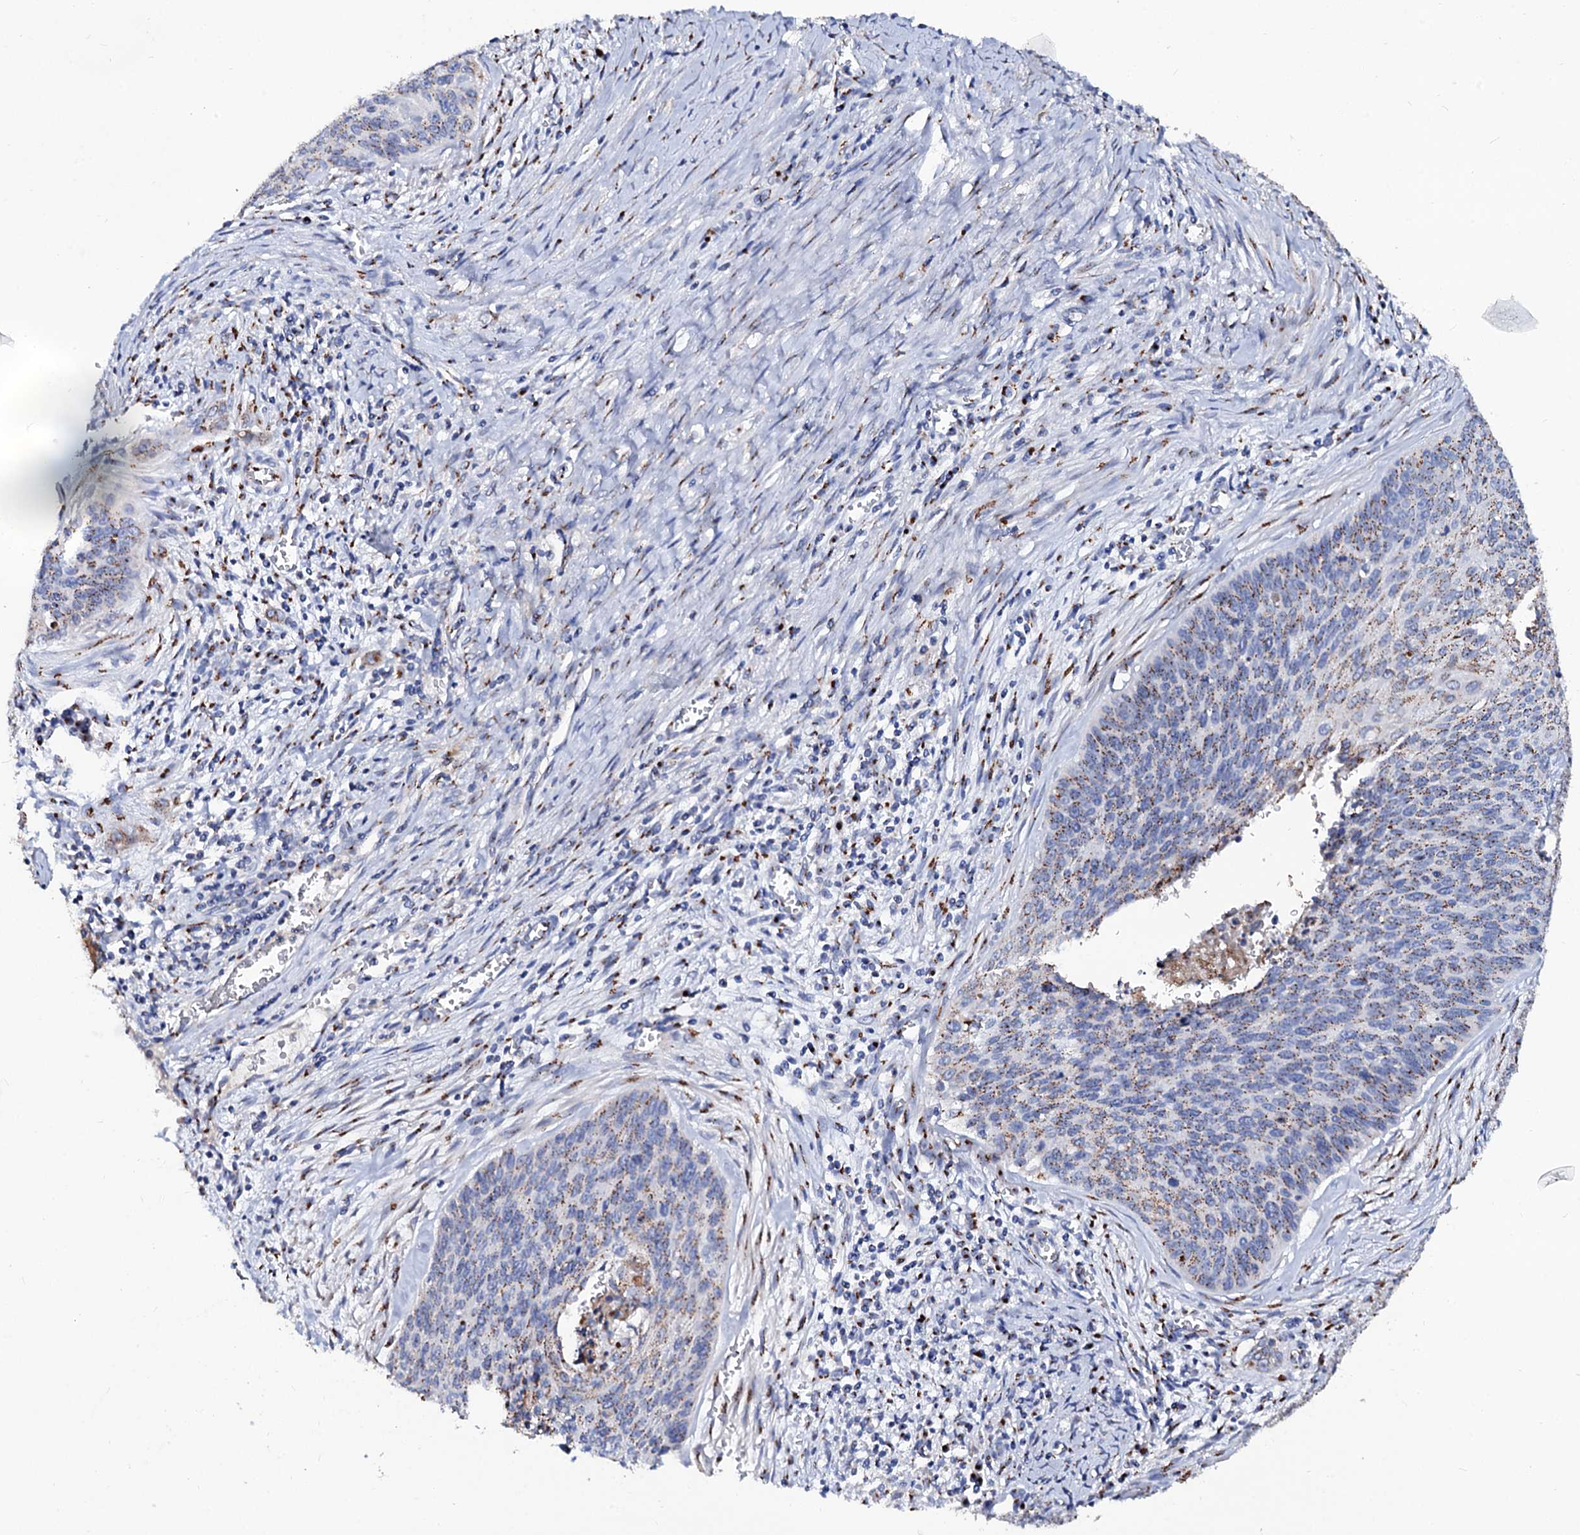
{"staining": {"intensity": "moderate", "quantity": ">75%", "location": "cytoplasmic/membranous"}, "tissue": "cervical cancer", "cell_type": "Tumor cells", "image_type": "cancer", "snomed": [{"axis": "morphology", "description": "Squamous cell carcinoma, NOS"}, {"axis": "topography", "description": "Cervix"}], "caption": "This is a photomicrograph of immunohistochemistry (IHC) staining of cervical cancer, which shows moderate positivity in the cytoplasmic/membranous of tumor cells.", "gene": "TM9SF3", "patient": {"sex": "female", "age": 55}}